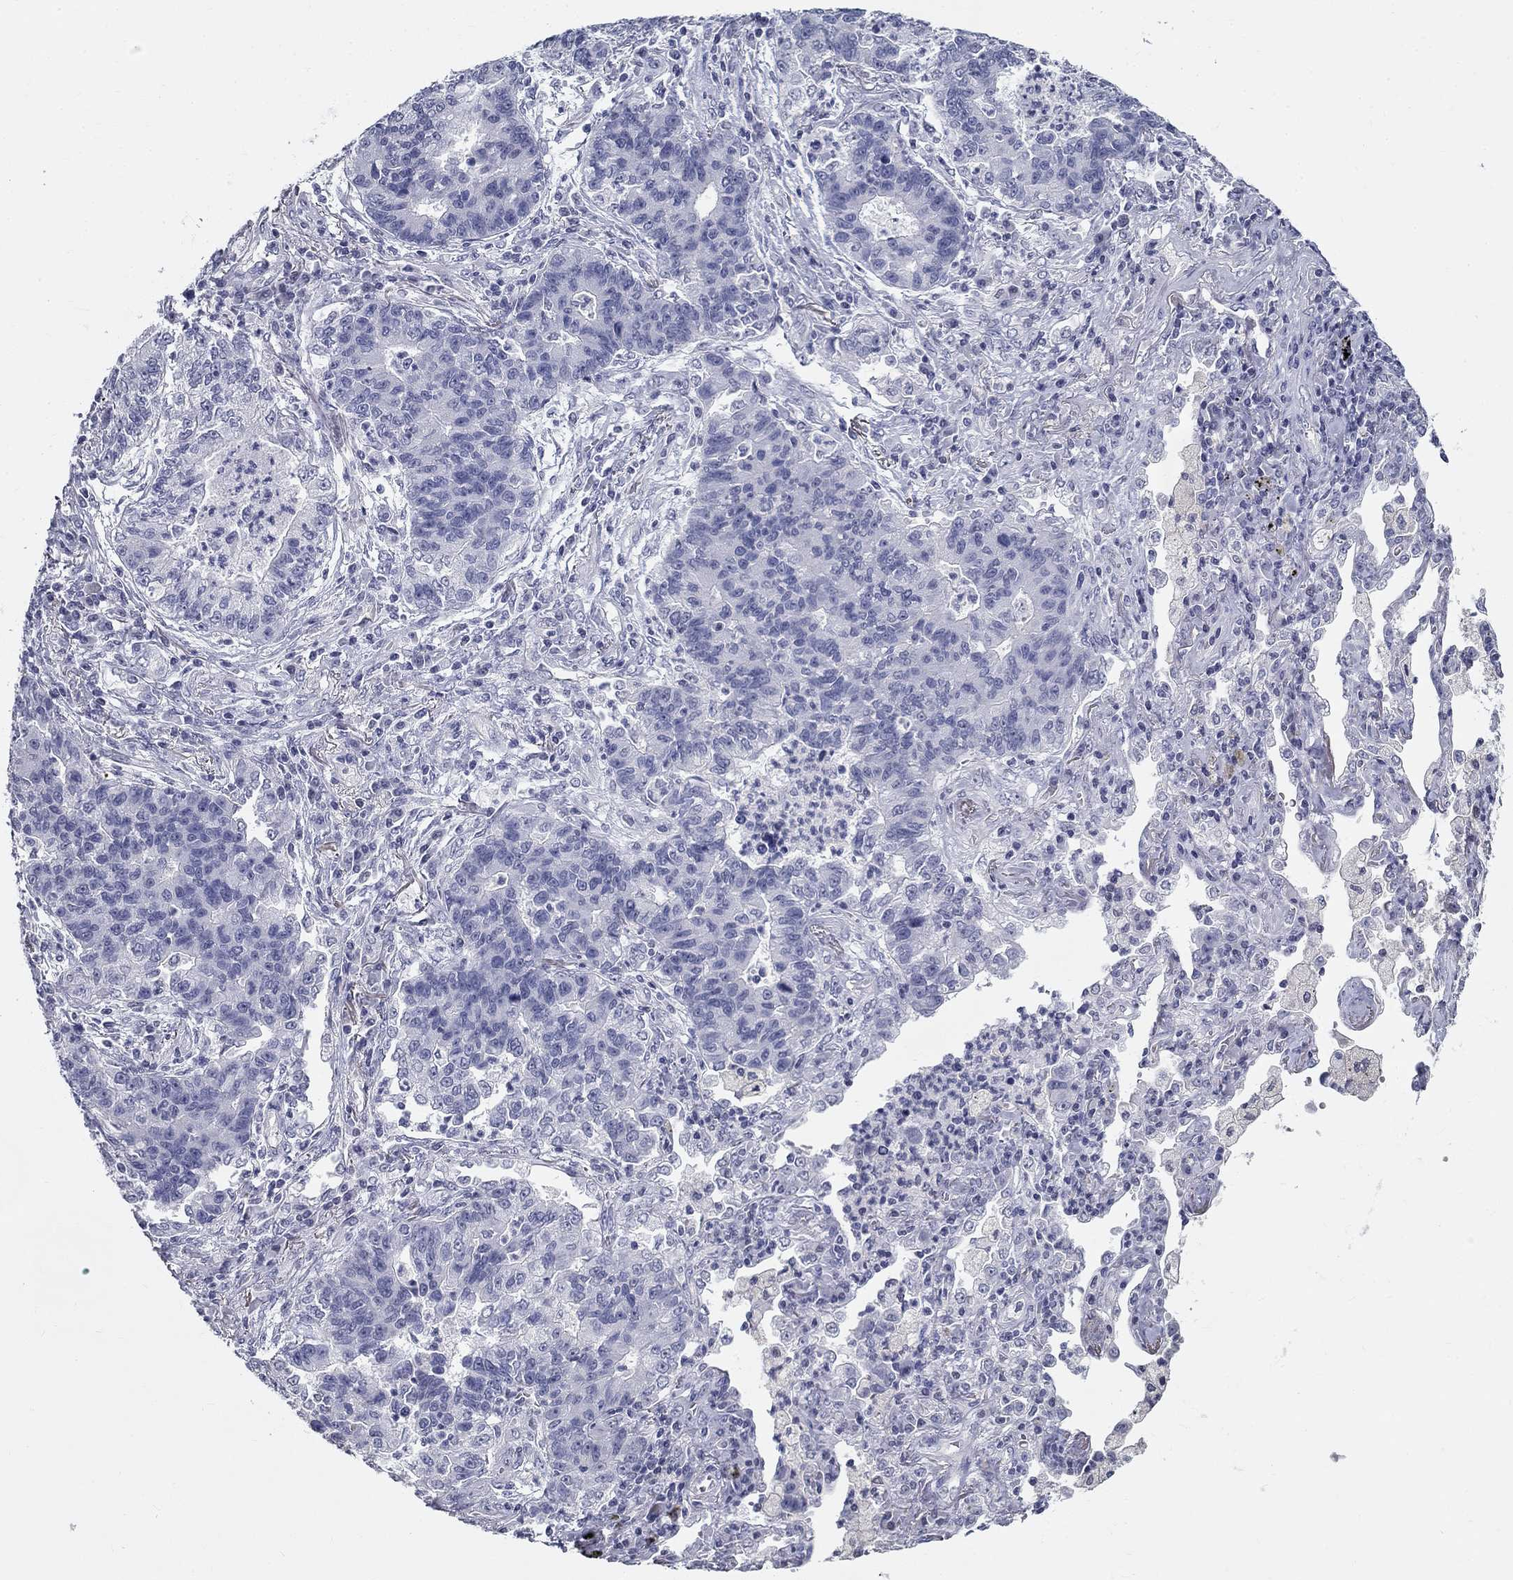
{"staining": {"intensity": "negative", "quantity": "none", "location": "none"}, "tissue": "lung cancer", "cell_type": "Tumor cells", "image_type": "cancer", "snomed": [{"axis": "morphology", "description": "Adenocarcinoma, NOS"}, {"axis": "topography", "description": "Lung"}], "caption": "Micrograph shows no significant protein expression in tumor cells of adenocarcinoma (lung). (Brightfield microscopy of DAB immunohistochemistry at high magnification).", "gene": "GUCA1A", "patient": {"sex": "female", "age": 57}}